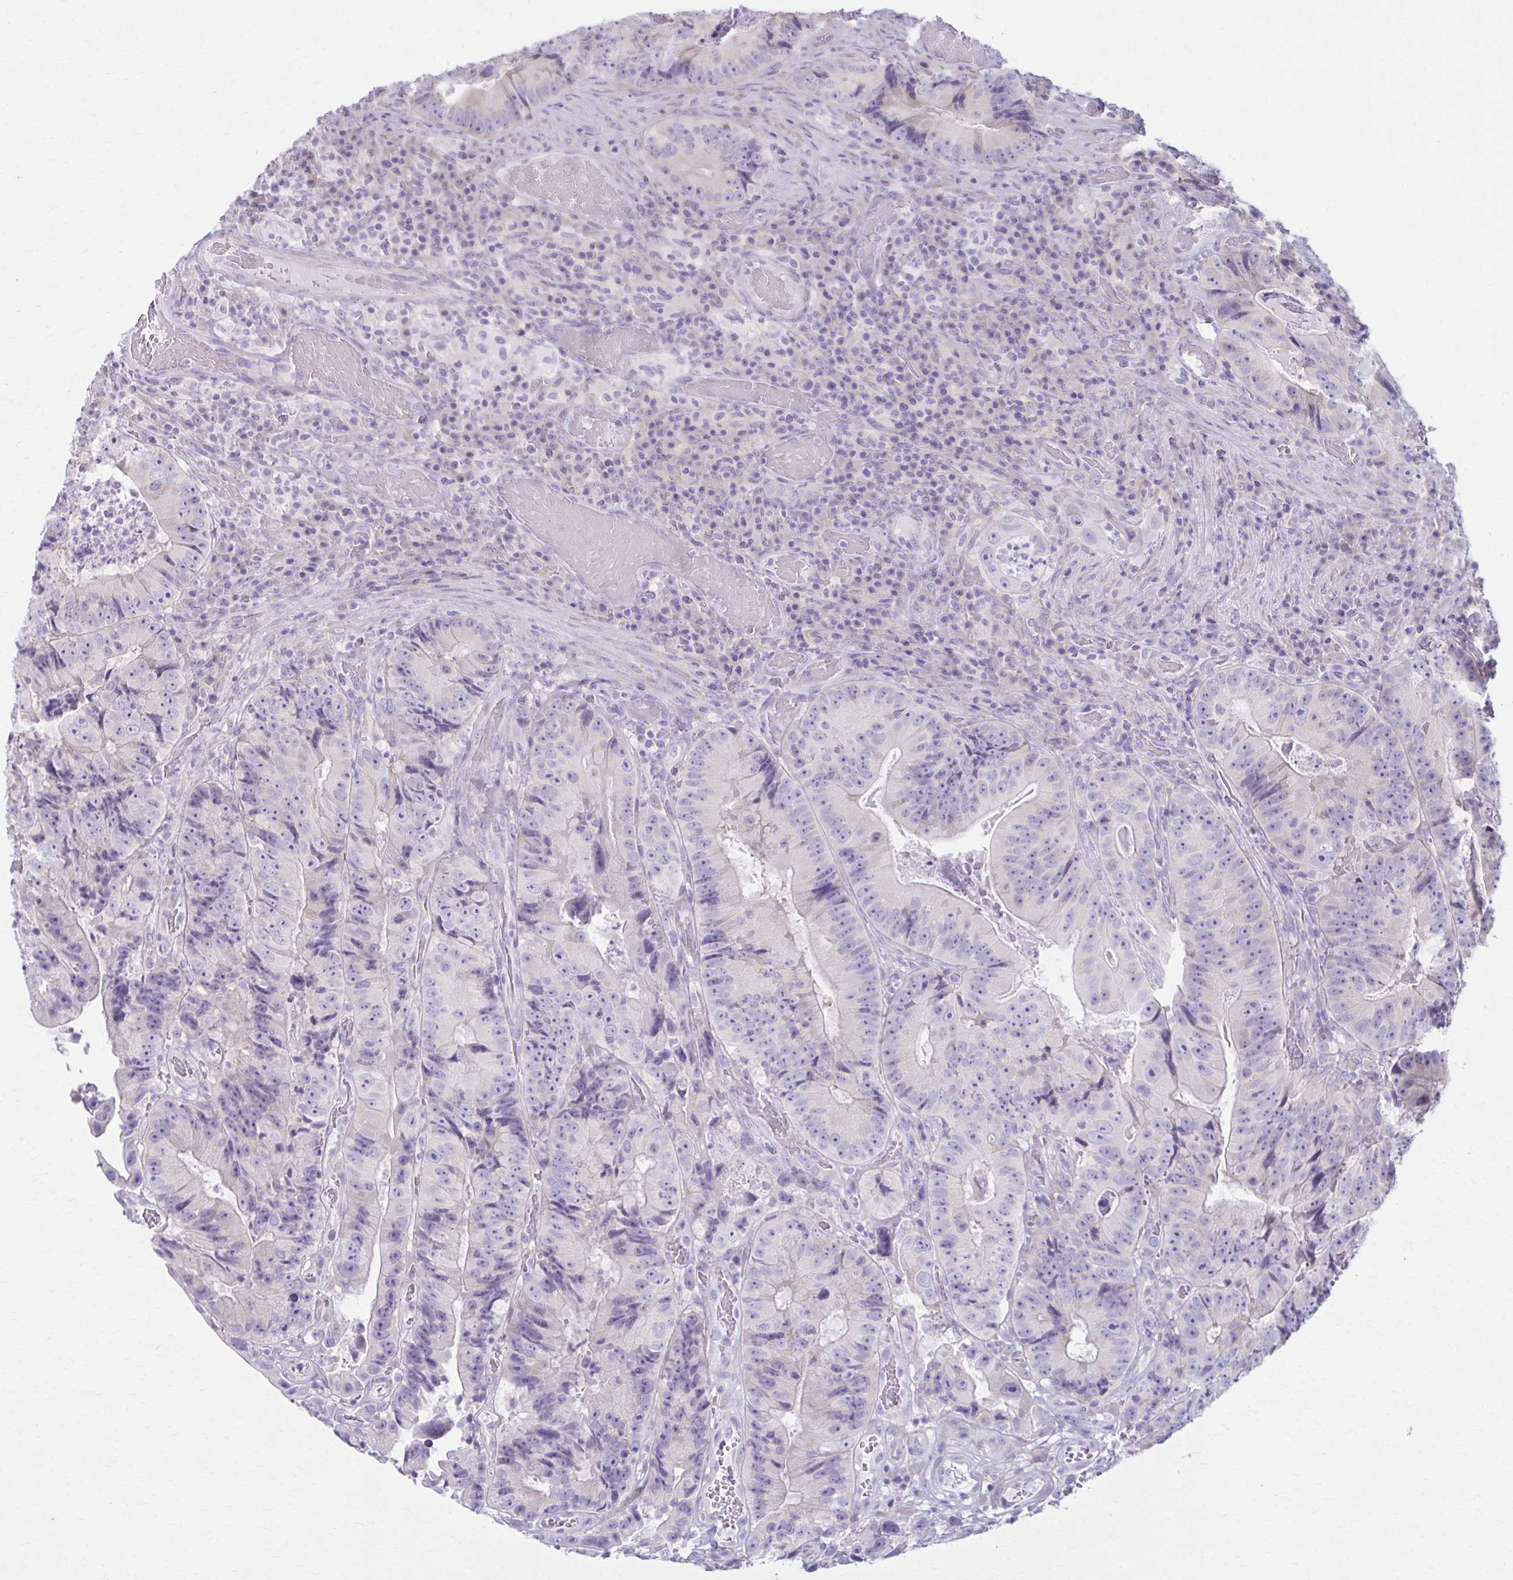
{"staining": {"intensity": "negative", "quantity": "none", "location": "none"}, "tissue": "colorectal cancer", "cell_type": "Tumor cells", "image_type": "cancer", "snomed": [{"axis": "morphology", "description": "Adenocarcinoma, NOS"}, {"axis": "topography", "description": "Colon"}], "caption": "IHC micrograph of neoplastic tissue: human colorectal cancer stained with DAB (3,3'-diaminobenzidine) shows no significant protein expression in tumor cells.", "gene": "PRKRA", "patient": {"sex": "female", "age": 86}}